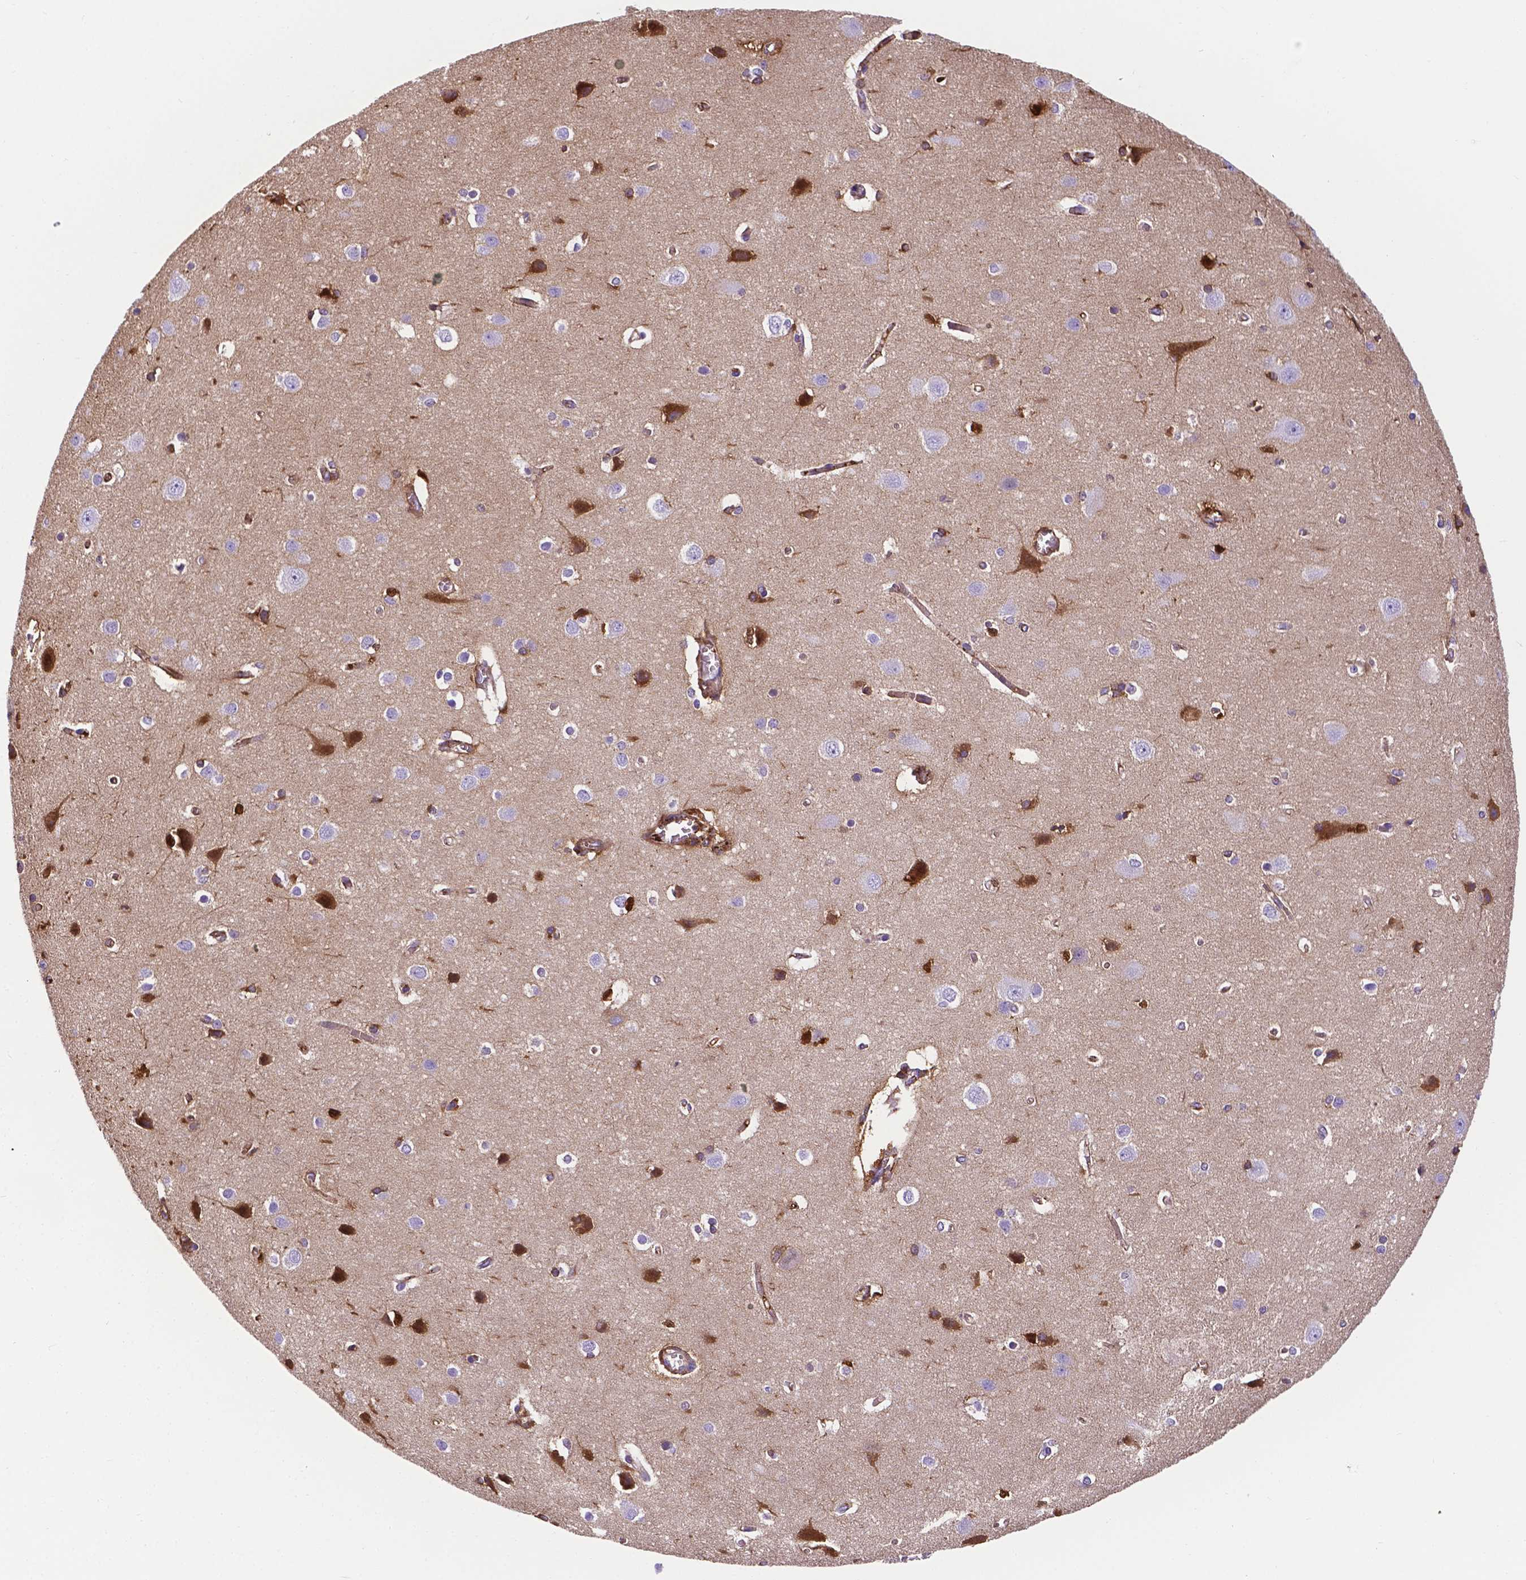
{"staining": {"intensity": "moderate", "quantity": ">75%", "location": "cytoplasmic/membranous"}, "tissue": "cerebral cortex", "cell_type": "Endothelial cells", "image_type": "normal", "snomed": [{"axis": "morphology", "description": "Normal tissue, NOS"}, {"axis": "topography", "description": "Cerebral cortex"}], "caption": "Protein staining by immunohistochemistry (IHC) displays moderate cytoplasmic/membranous expression in approximately >75% of endothelial cells in normal cerebral cortex. (brown staining indicates protein expression, while blue staining denotes nuclei).", "gene": "APOE", "patient": {"sex": "male", "age": 37}}